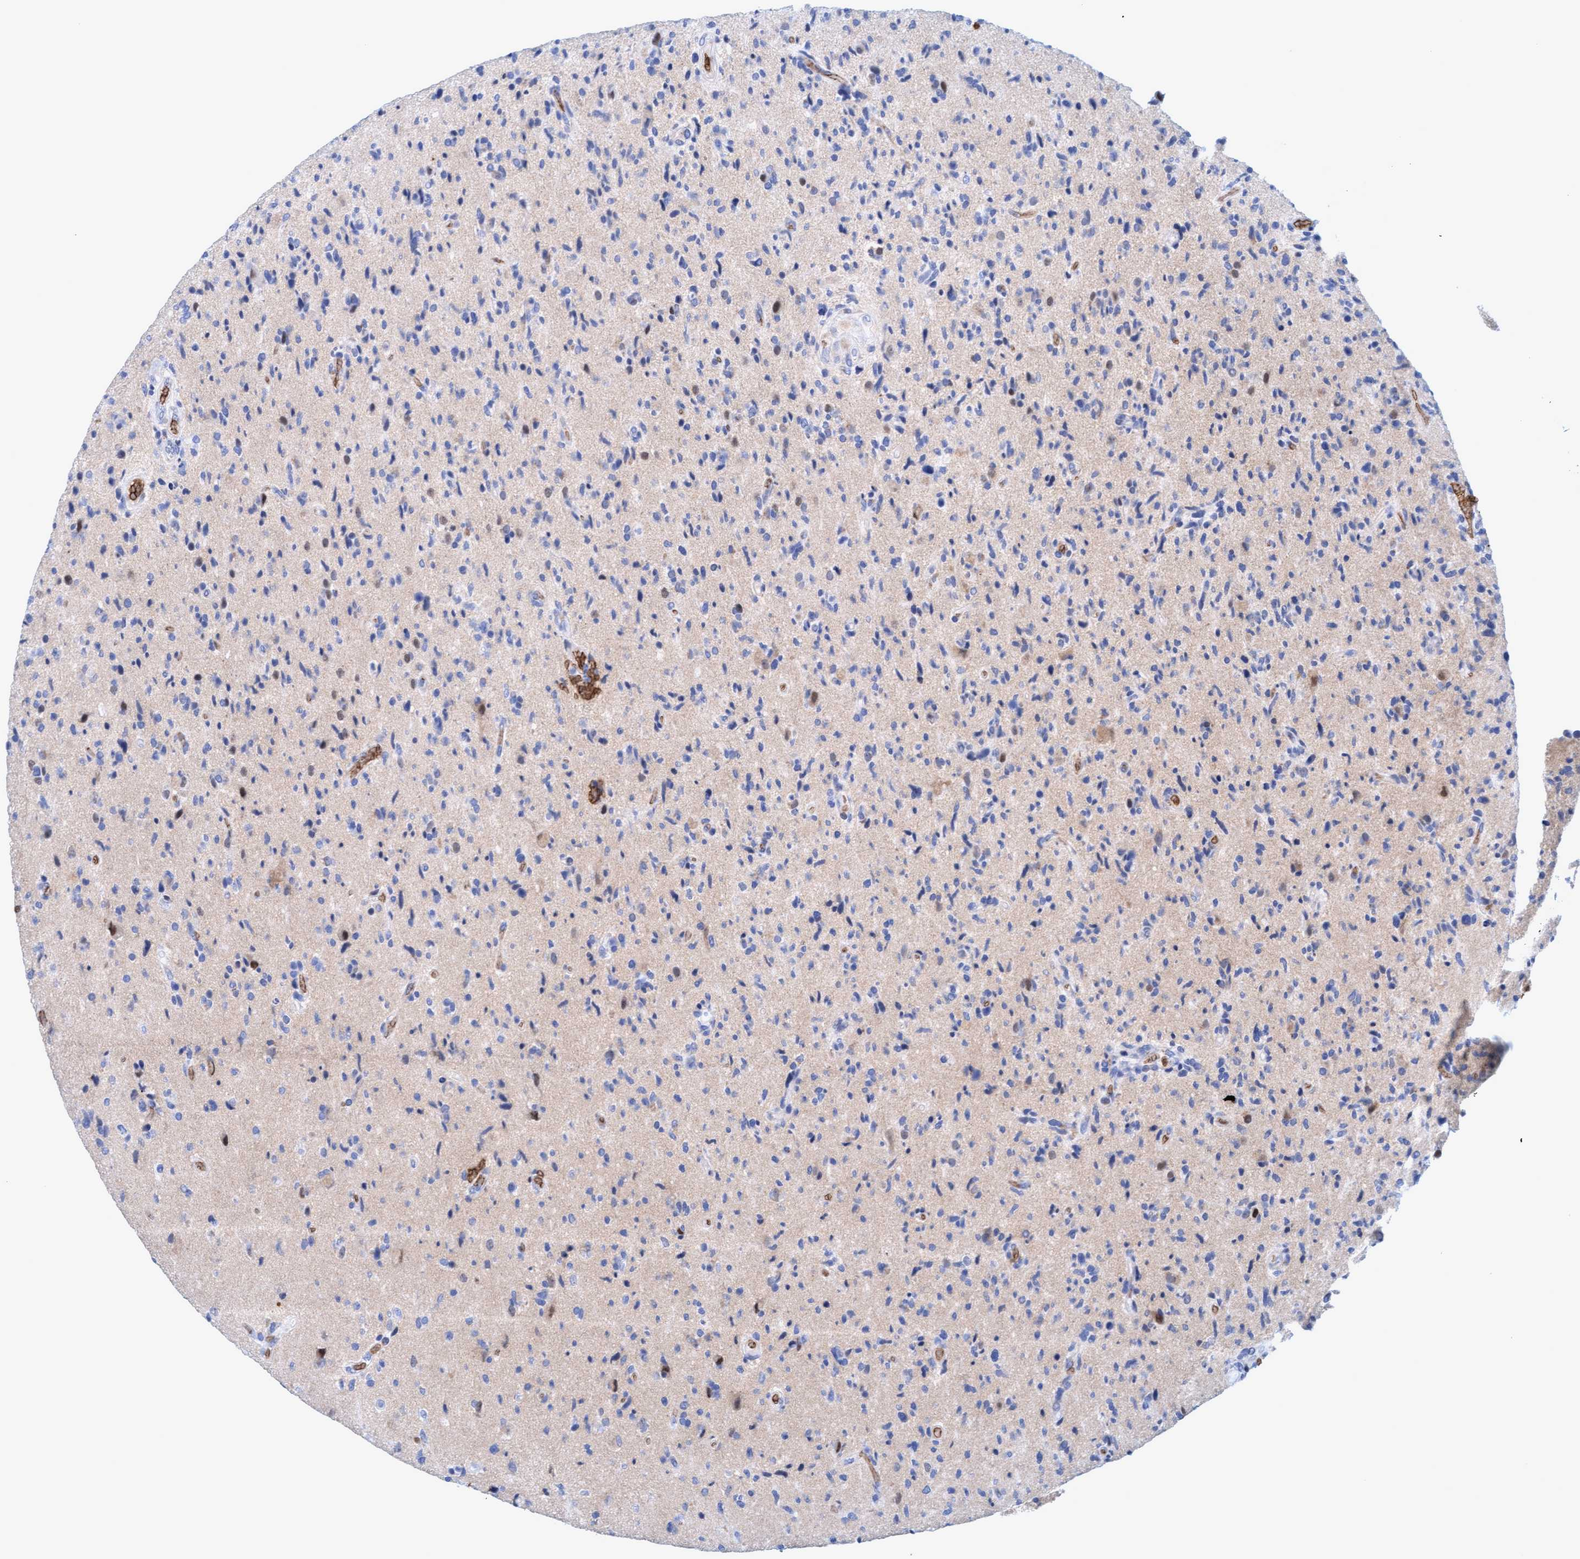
{"staining": {"intensity": "negative", "quantity": "none", "location": "none"}, "tissue": "glioma", "cell_type": "Tumor cells", "image_type": "cancer", "snomed": [{"axis": "morphology", "description": "Glioma, malignant, High grade"}, {"axis": "topography", "description": "Brain"}], "caption": "Immunohistochemistry (IHC) image of neoplastic tissue: human malignant glioma (high-grade) stained with DAB (3,3'-diaminobenzidine) shows no significant protein expression in tumor cells. (Brightfield microscopy of DAB (3,3'-diaminobenzidine) immunohistochemistry at high magnification).", "gene": "SPEM2", "patient": {"sex": "male", "age": 72}}